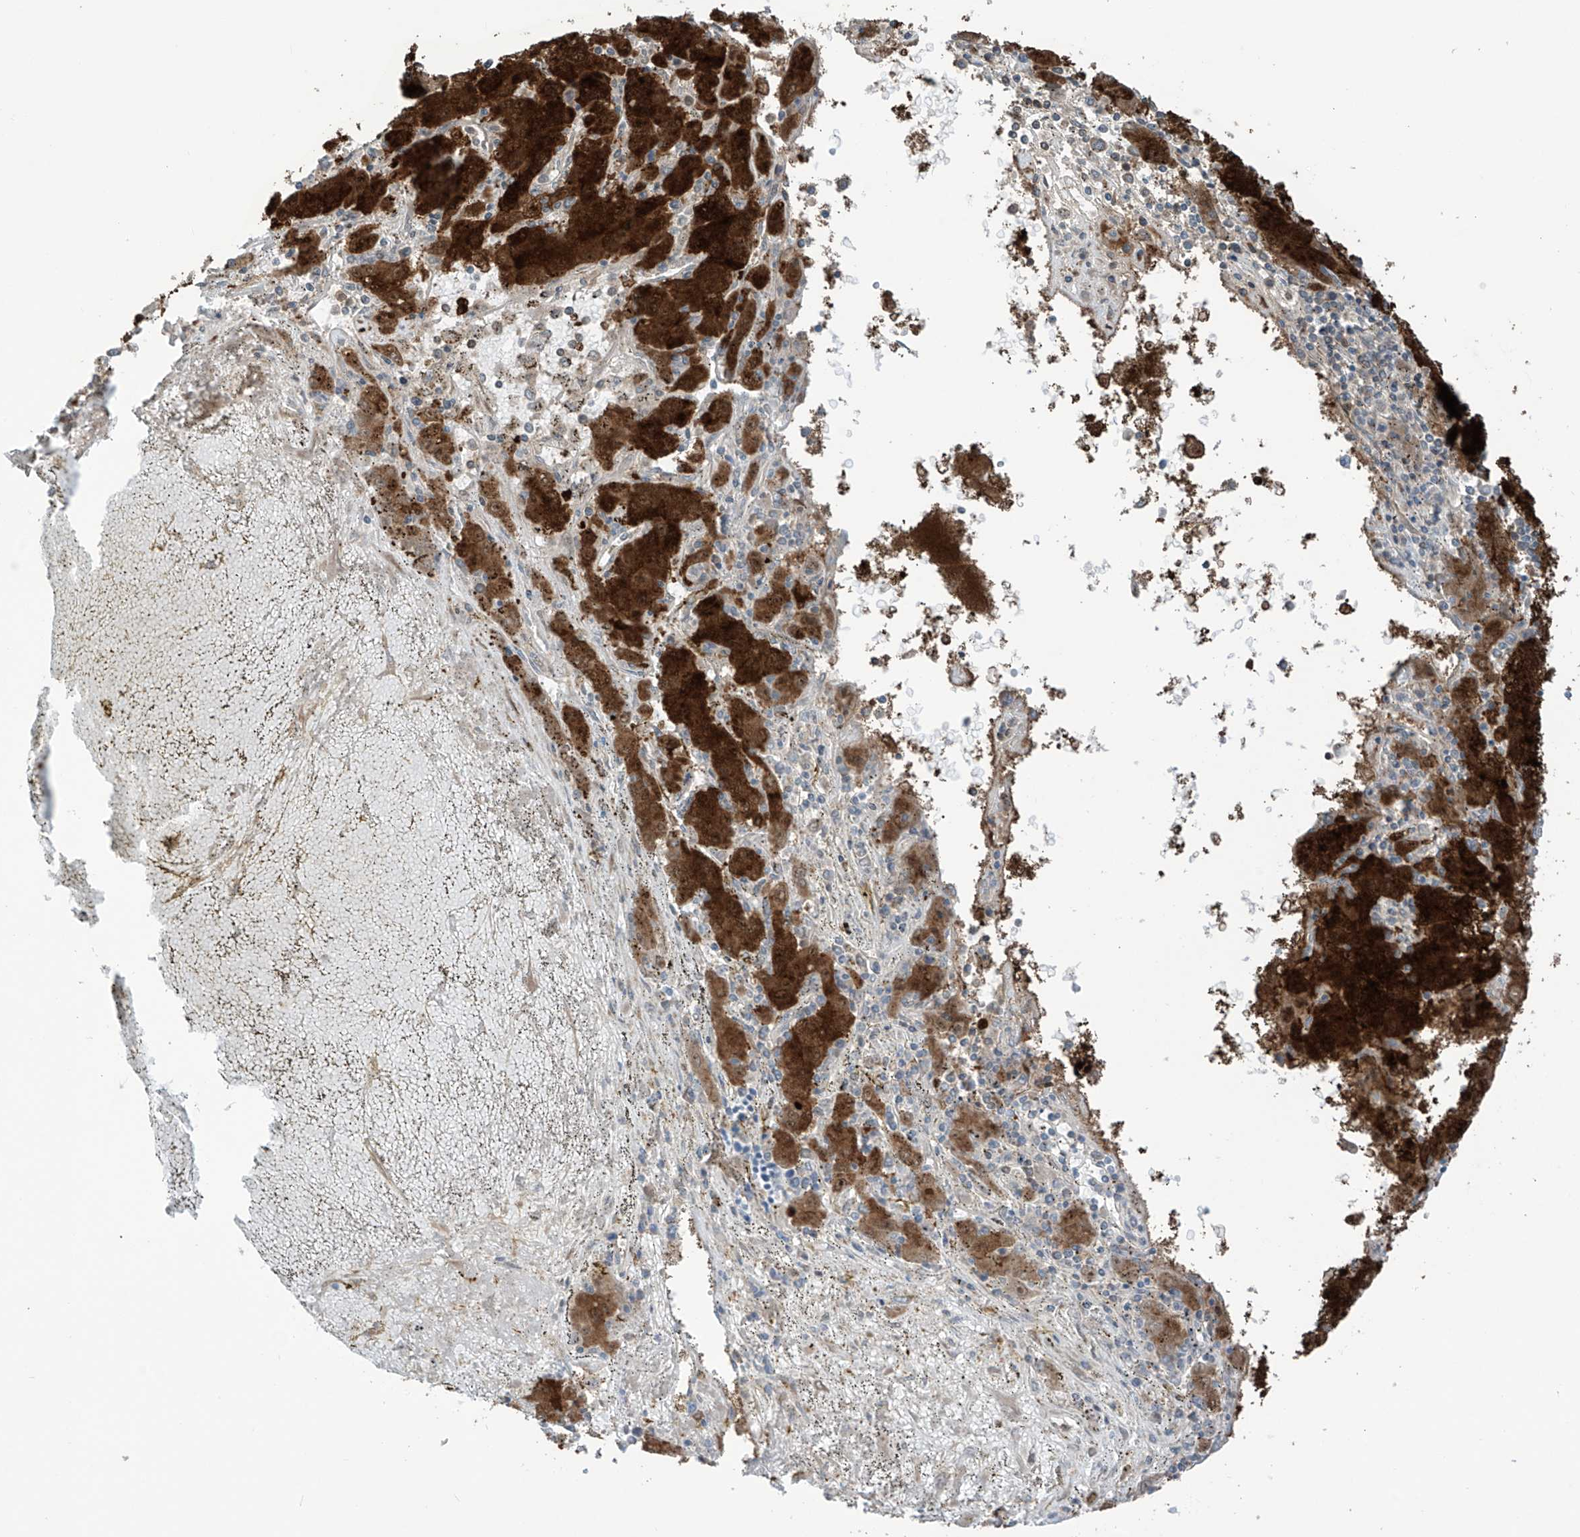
{"staining": {"intensity": "strong", "quantity": ">75%", "location": "cytoplasmic/membranous"}, "tissue": "liver cancer", "cell_type": "Tumor cells", "image_type": "cancer", "snomed": [{"axis": "morphology", "description": "Carcinoma, Hepatocellular, NOS"}, {"axis": "topography", "description": "Liver"}], "caption": "Liver cancer tissue demonstrates strong cytoplasmic/membranous expression in about >75% of tumor cells, visualized by immunohistochemistry.", "gene": "SAMD3", "patient": {"sex": "male", "age": 72}}